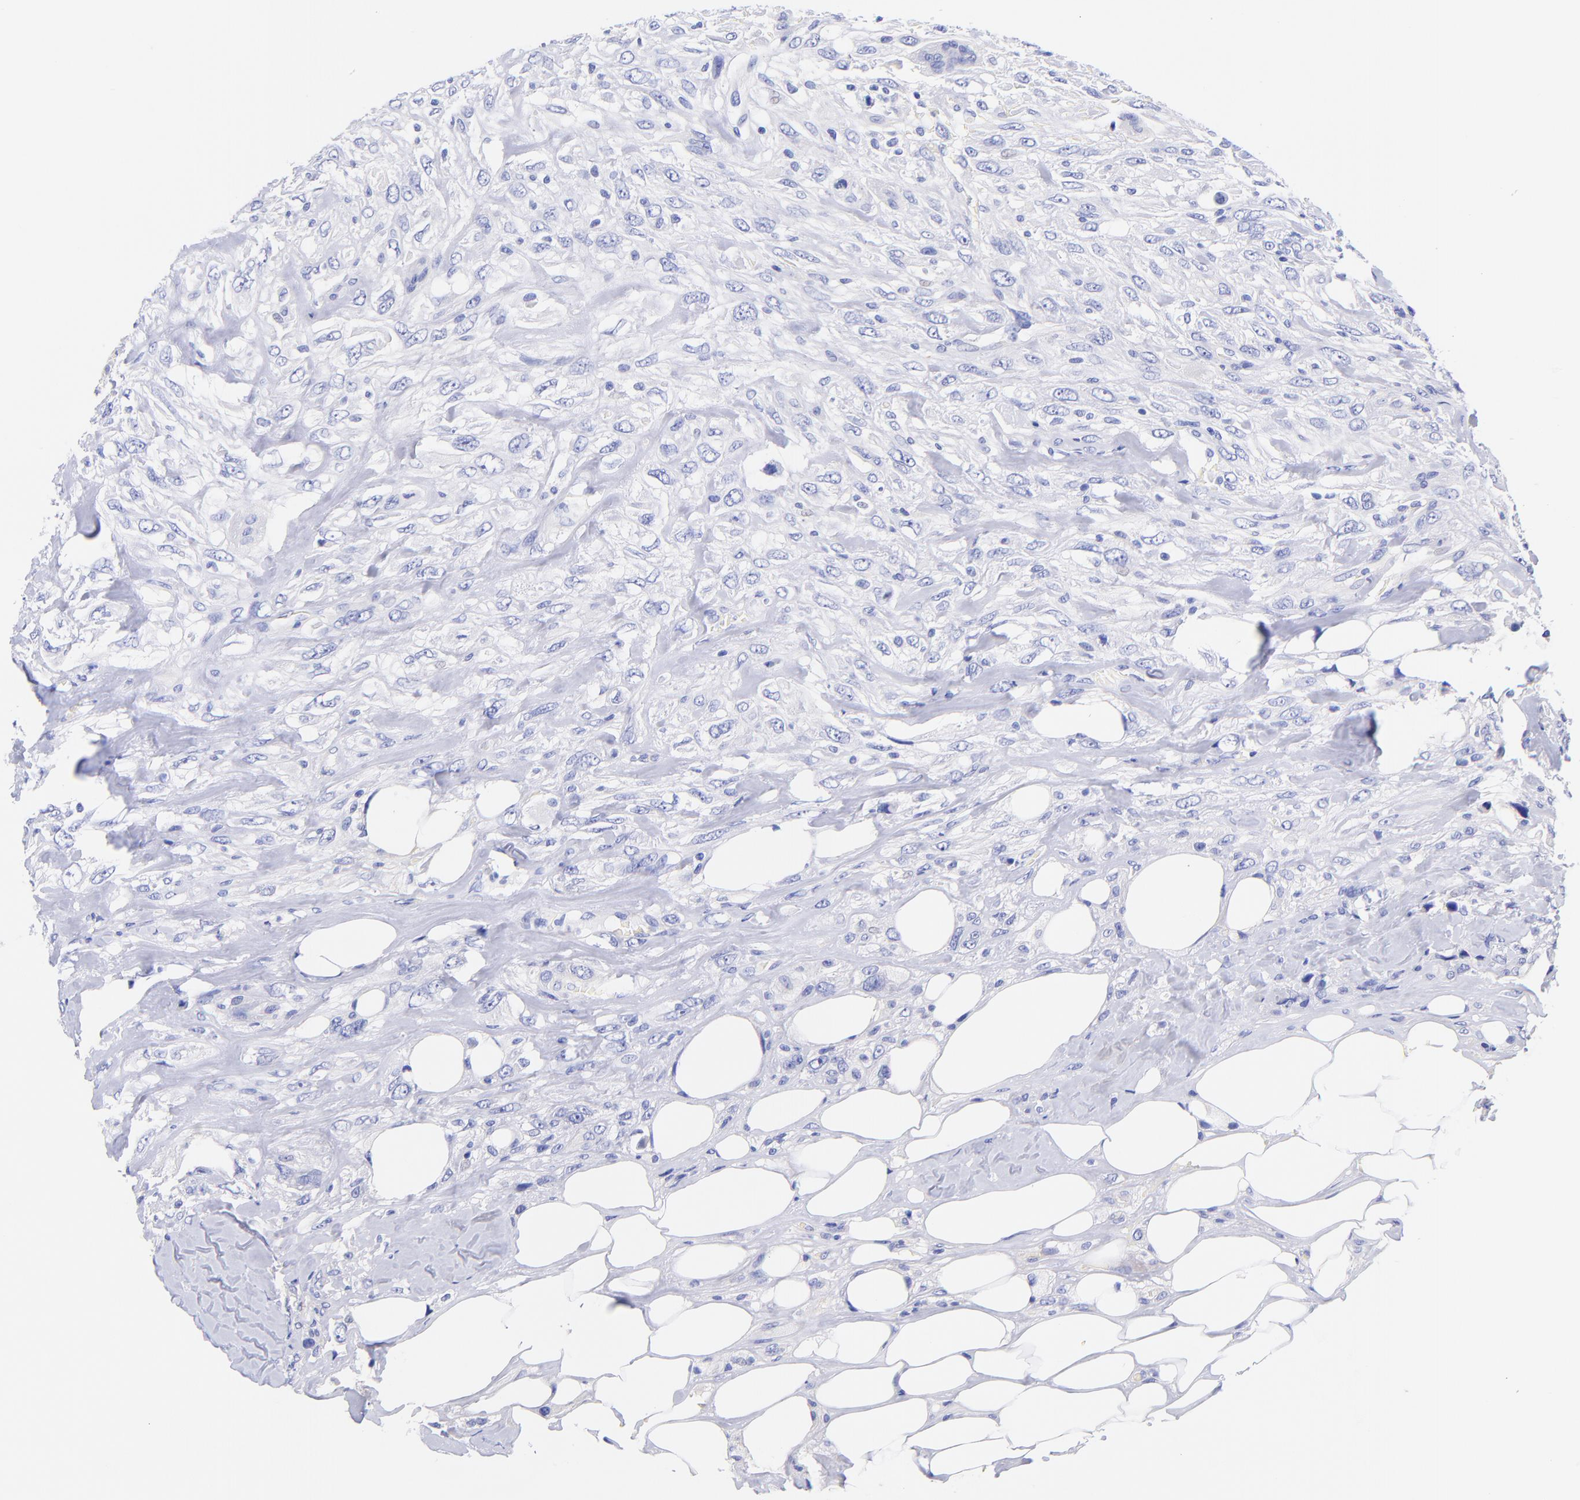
{"staining": {"intensity": "negative", "quantity": "none", "location": "none"}, "tissue": "breast cancer", "cell_type": "Tumor cells", "image_type": "cancer", "snomed": [{"axis": "morphology", "description": "Neoplasm, malignant, NOS"}, {"axis": "topography", "description": "Breast"}], "caption": "High power microscopy micrograph of an immunohistochemistry photomicrograph of malignant neoplasm (breast), revealing no significant positivity in tumor cells.", "gene": "GPHN", "patient": {"sex": "female", "age": 50}}